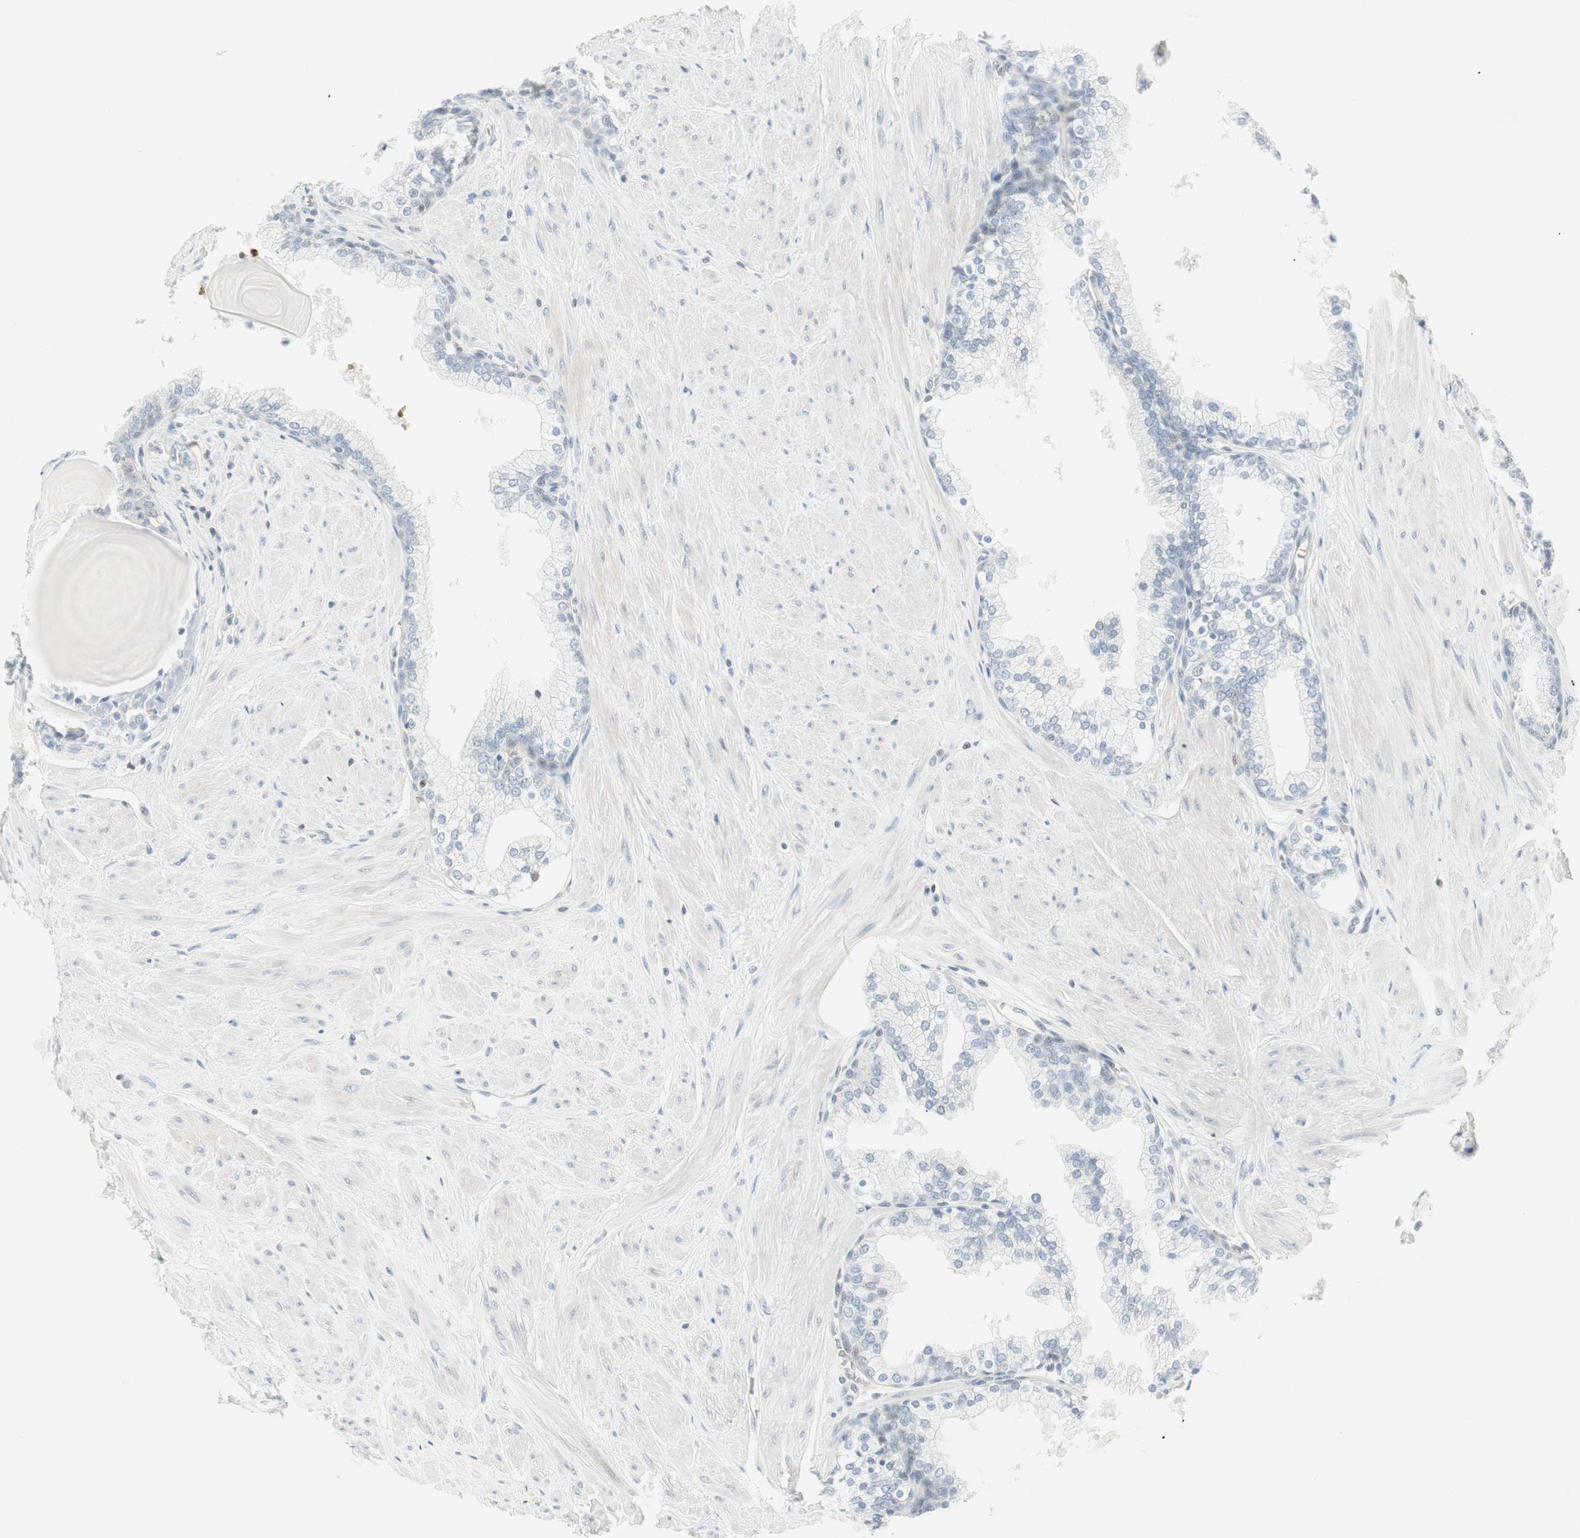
{"staining": {"intensity": "negative", "quantity": "none", "location": "none"}, "tissue": "prostate", "cell_type": "Glandular cells", "image_type": "normal", "snomed": [{"axis": "morphology", "description": "Normal tissue, NOS"}, {"axis": "topography", "description": "Prostate"}], "caption": "High power microscopy image of an immunohistochemistry (IHC) micrograph of unremarkable prostate, revealing no significant positivity in glandular cells. (Stains: DAB (3,3'-diaminobenzidine) immunohistochemistry (IHC) with hematoxylin counter stain, Microscopy: brightfield microscopy at high magnification).", "gene": "MAP4K1", "patient": {"sex": "male", "age": 51}}